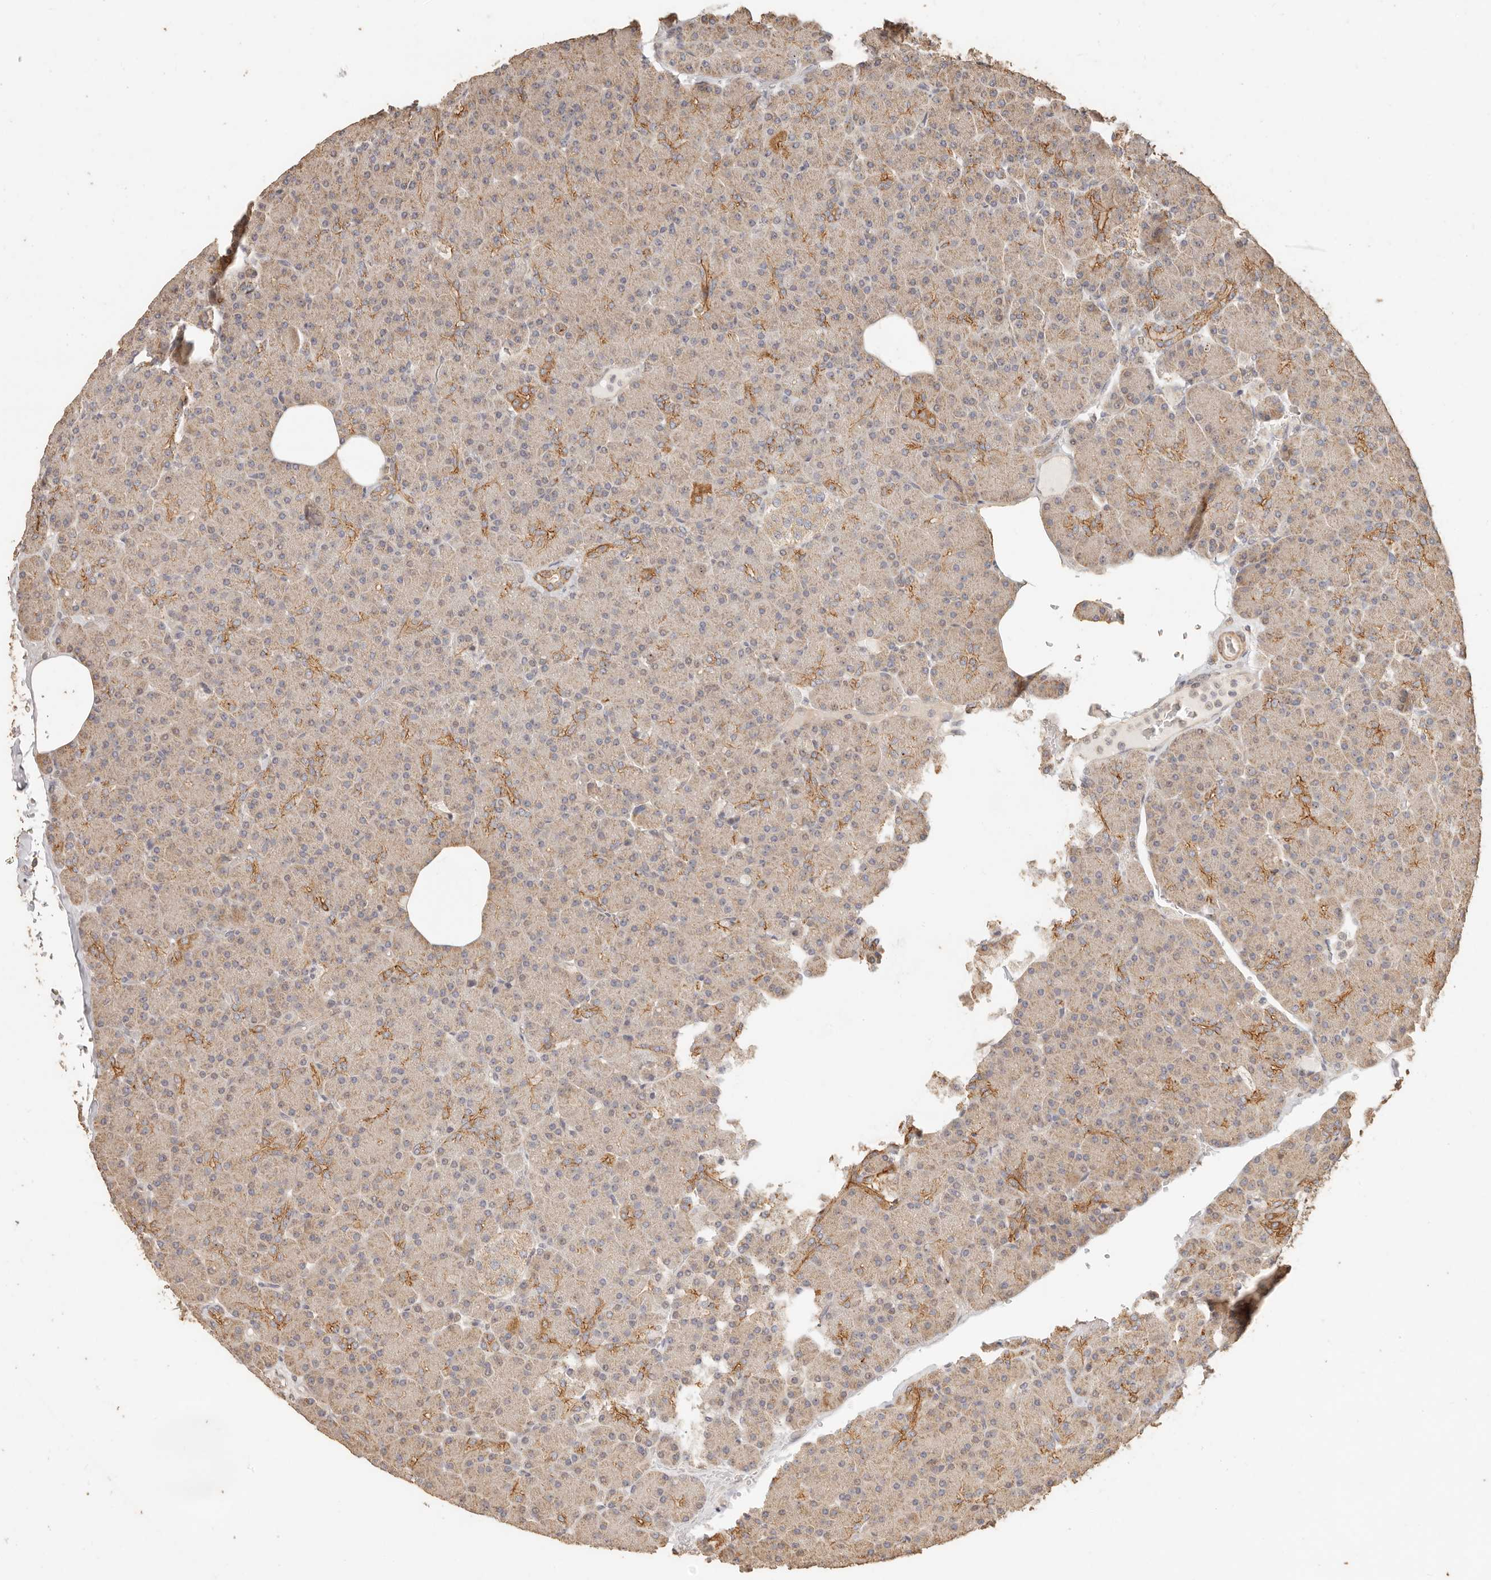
{"staining": {"intensity": "moderate", "quantity": "25%-75%", "location": "cytoplasmic/membranous,nuclear"}, "tissue": "pancreas", "cell_type": "Exocrine glandular cells", "image_type": "normal", "snomed": [{"axis": "morphology", "description": "Normal tissue, NOS"}, {"axis": "topography", "description": "Pancreas"}], "caption": "The image demonstrates a brown stain indicating the presence of a protein in the cytoplasmic/membranous,nuclear of exocrine glandular cells in pancreas. The staining is performed using DAB brown chromogen to label protein expression. The nuclei are counter-stained blue using hematoxylin.", "gene": "PTPN22", "patient": {"sex": "female", "age": 43}}